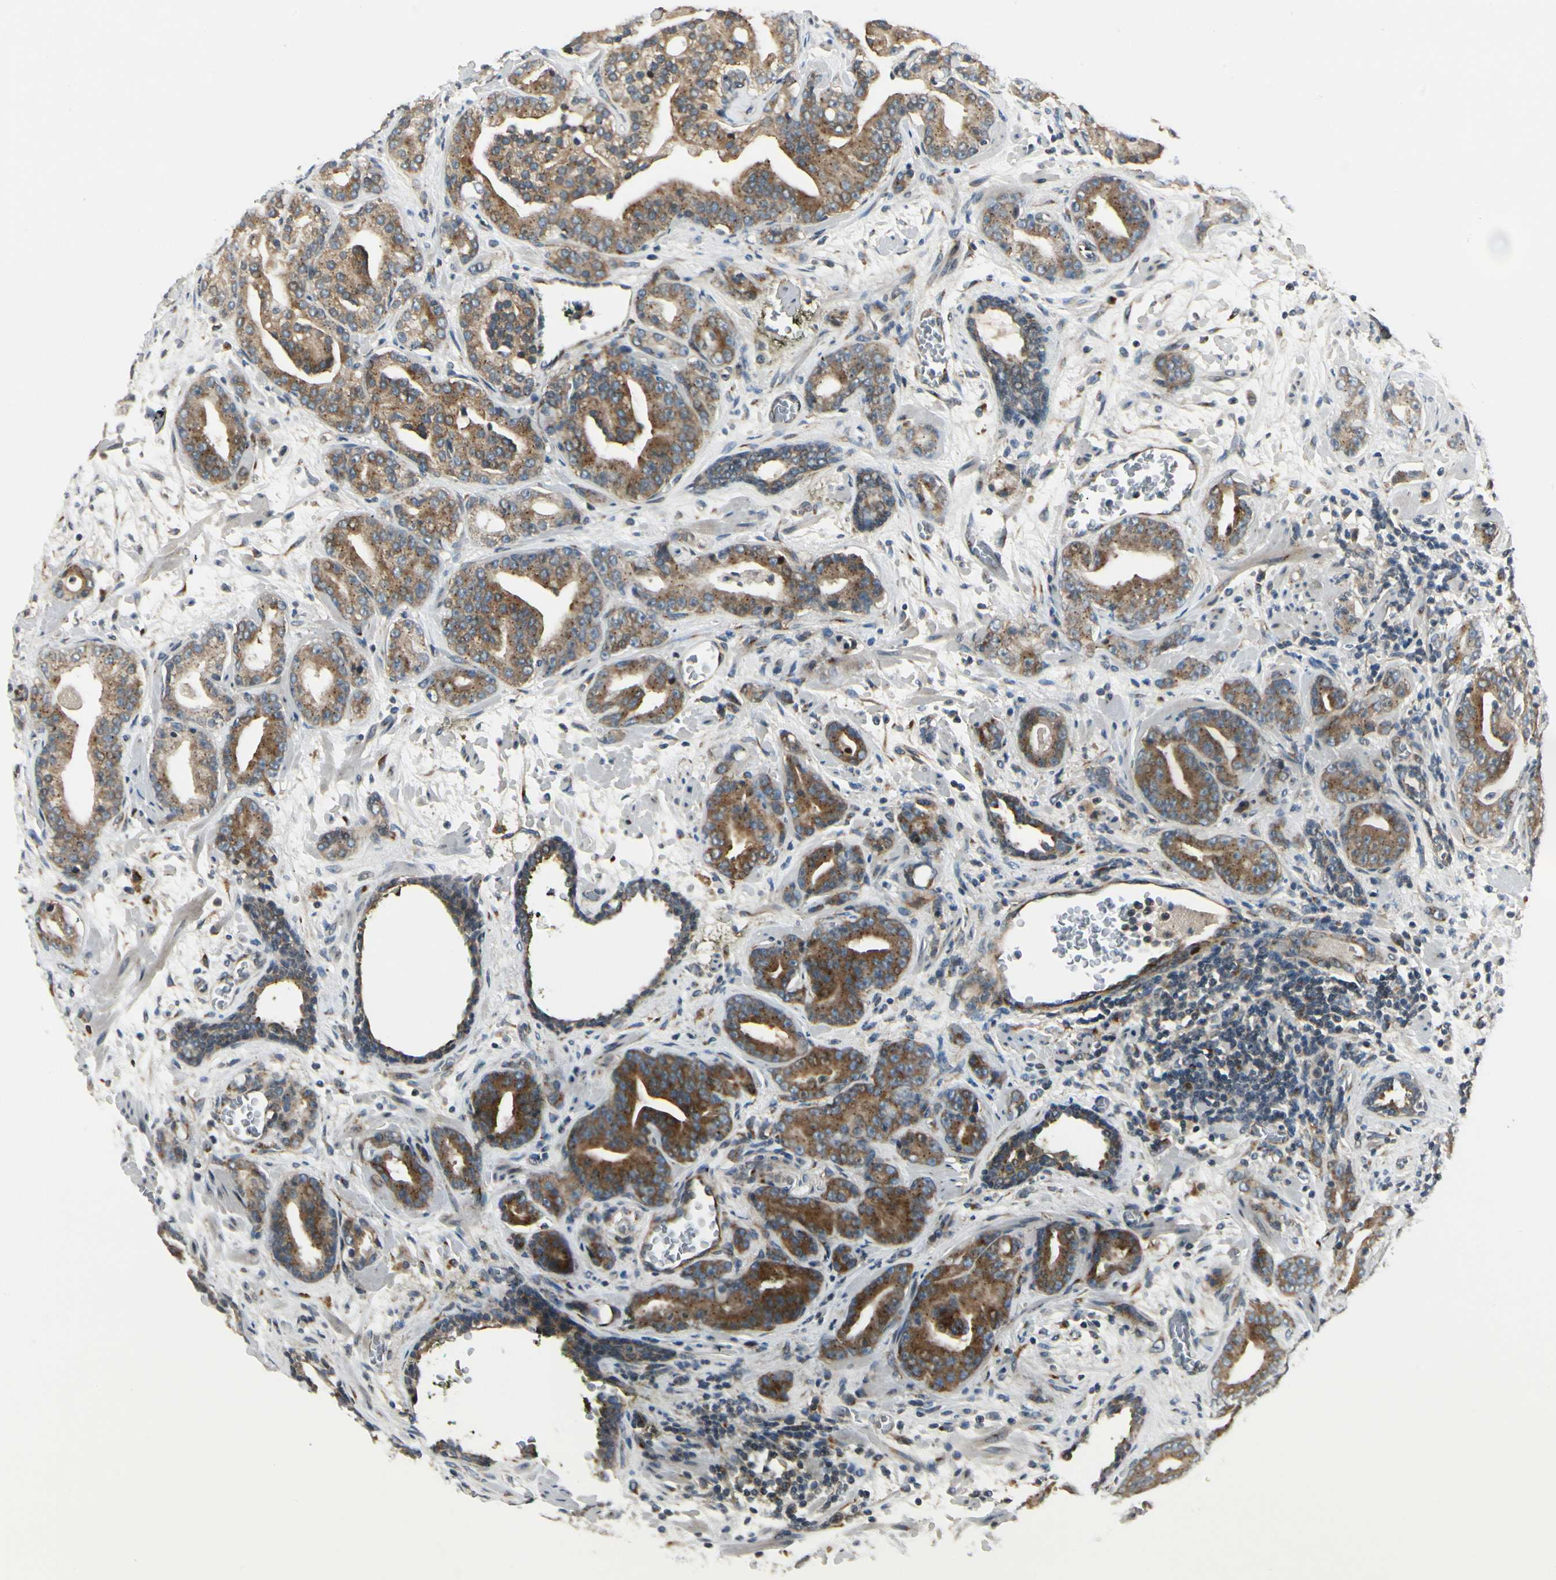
{"staining": {"intensity": "strong", "quantity": ">75%", "location": "cytoplasmic/membranous"}, "tissue": "prostate cancer", "cell_type": "Tumor cells", "image_type": "cancer", "snomed": [{"axis": "morphology", "description": "Adenocarcinoma, Low grade"}, {"axis": "topography", "description": "Prostate"}], "caption": "This image demonstrates IHC staining of human prostate cancer, with high strong cytoplasmic/membranous staining in about >75% of tumor cells.", "gene": "MANSC1", "patient": {"sex": "male", "age": 63}}